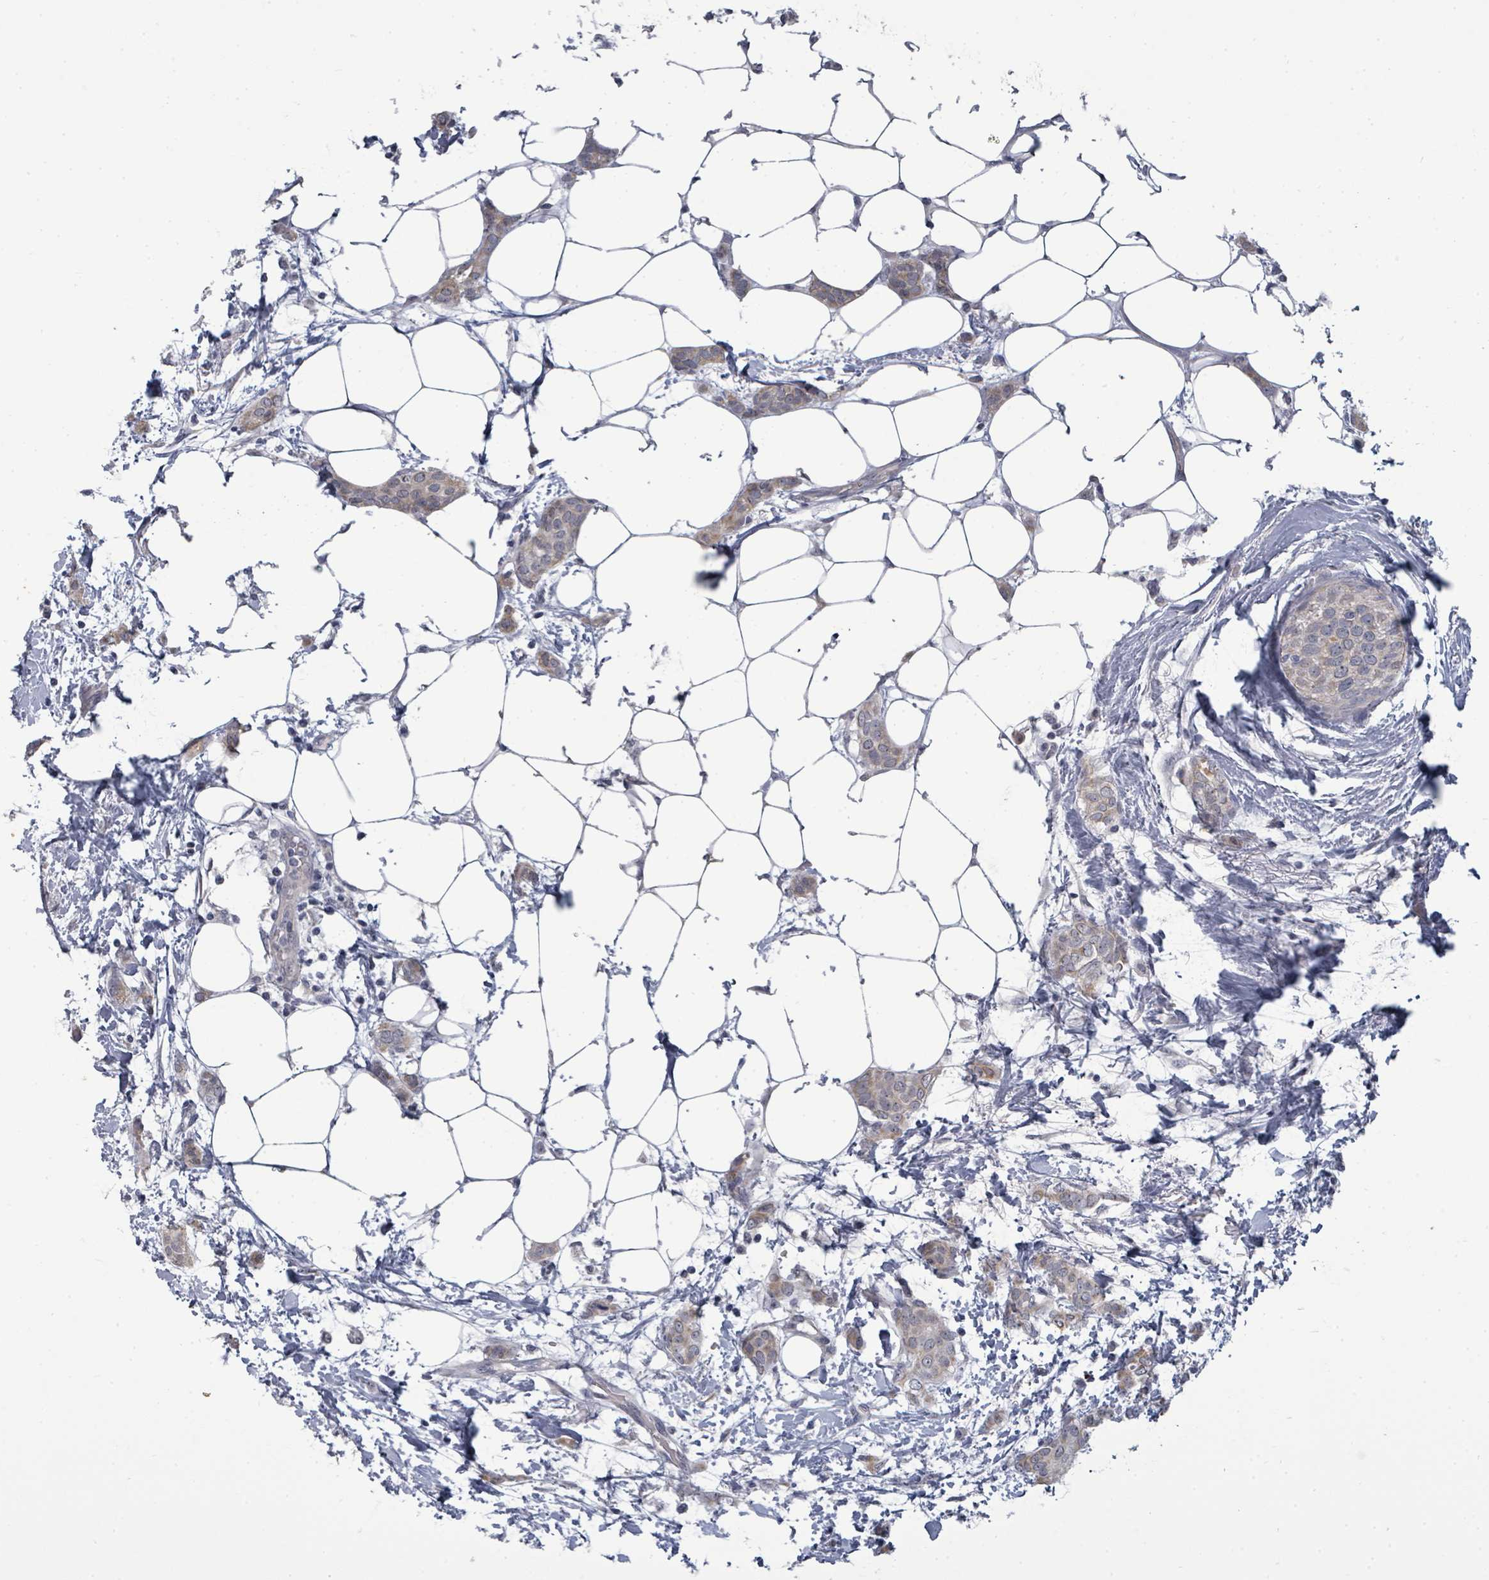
{"staining": {"intensity": "negative", "quantity": "none", "location": "none"}, "tissue": "breast cancer", "cell_type": "Tumor cells", "image_type": "cancer", "snomed": [{"axis": "morphology", "description": "Duct carcinoma"}, {"axis": "topography", "description": "Breast"}], "caption": "Tumor cells are negative for brown protein staining in breast invasive ductal carcinoma.", "gene": "ASB12", "patient": {"sex": "female", "age": 72}}